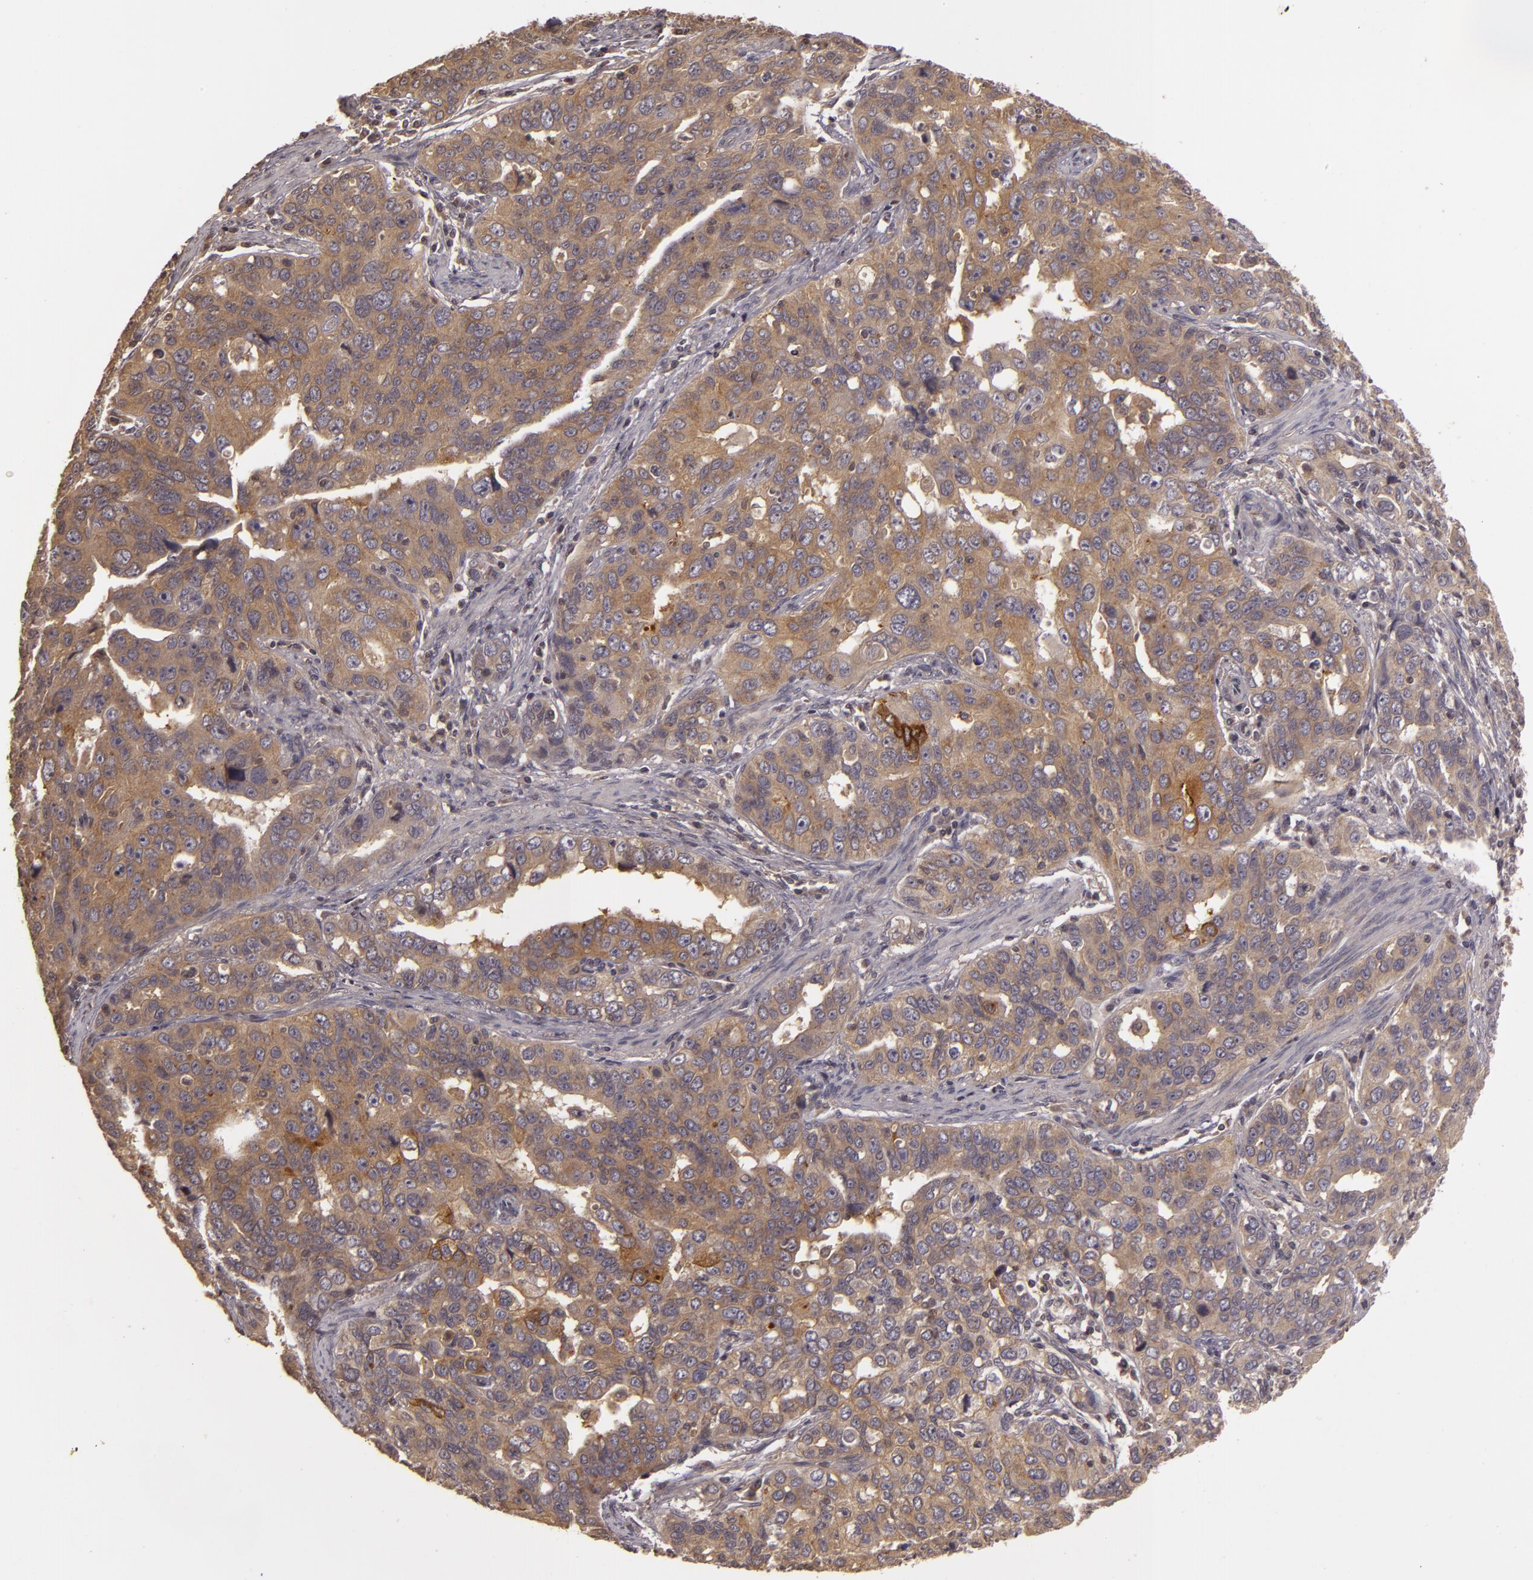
{"staining": {"intensity": "moderate", "quantity": ">75%", "location": "cytoplasmic/membranous"}, "tissue": "stomach cancer", "cell_type": "Tumor cells", "image_type": "cancer", "snomed": [{"axis": "morphology", "description": "Adenocarcinoma, NOS"}, {"axis": "topography", "description": "Stomach, upper"}], "caption": "Immunohistochemical staining of human stomach cancer displays medium levels of moderate cytoplasmic/membranous protein staining in about >75% of tumor cells.", "gene": "HRAS", "patient": {"sex": "male", "age": 76}}